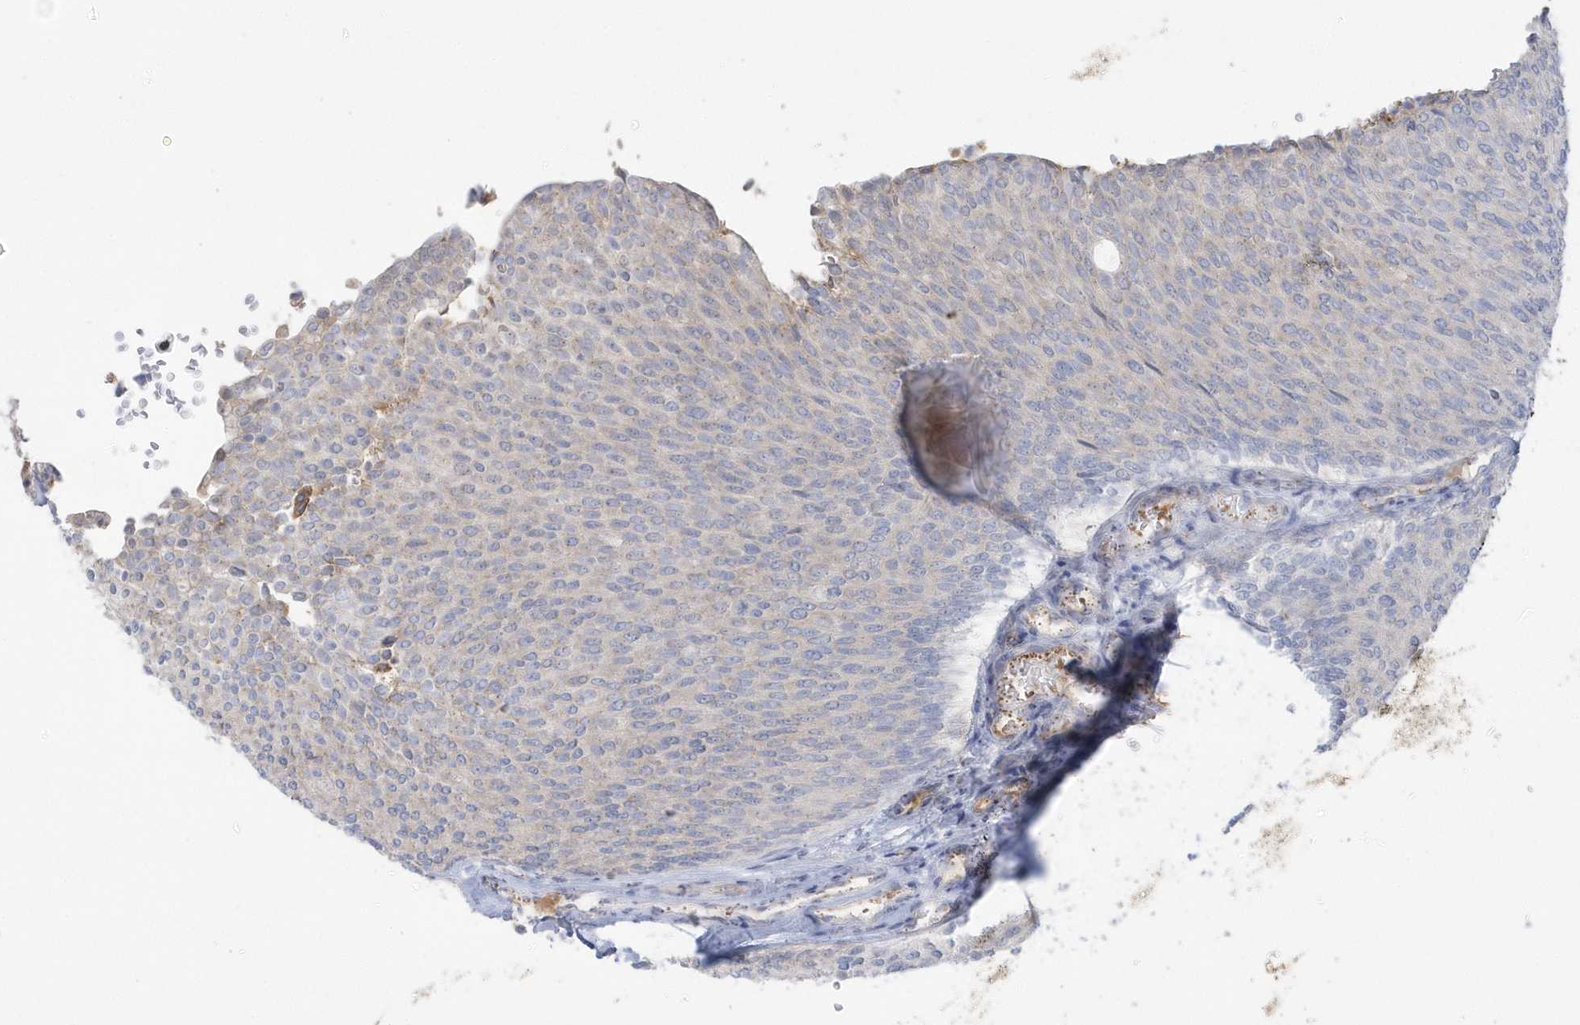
{"staining": {"intensity": "negative", "quantity": "none", "location": "none"}, "tissue": "urothelial cancer", "cell_type": "Tumor cells", "image_type": "cancer", "snomed": [{"axis": "morphology", "description": "Urothelial carcinoma, Low grade"}, {"axis": "topography", "description": "Urinary bladder"}], "caption": "This is a histopathology image of immunohistochemistry (IHC) staining of urothelial carcinoma (low-grade), which shows no staining in tumor cells.", "gene": "SEMA3D", "patient": {"sex": "female", "age": 79}}